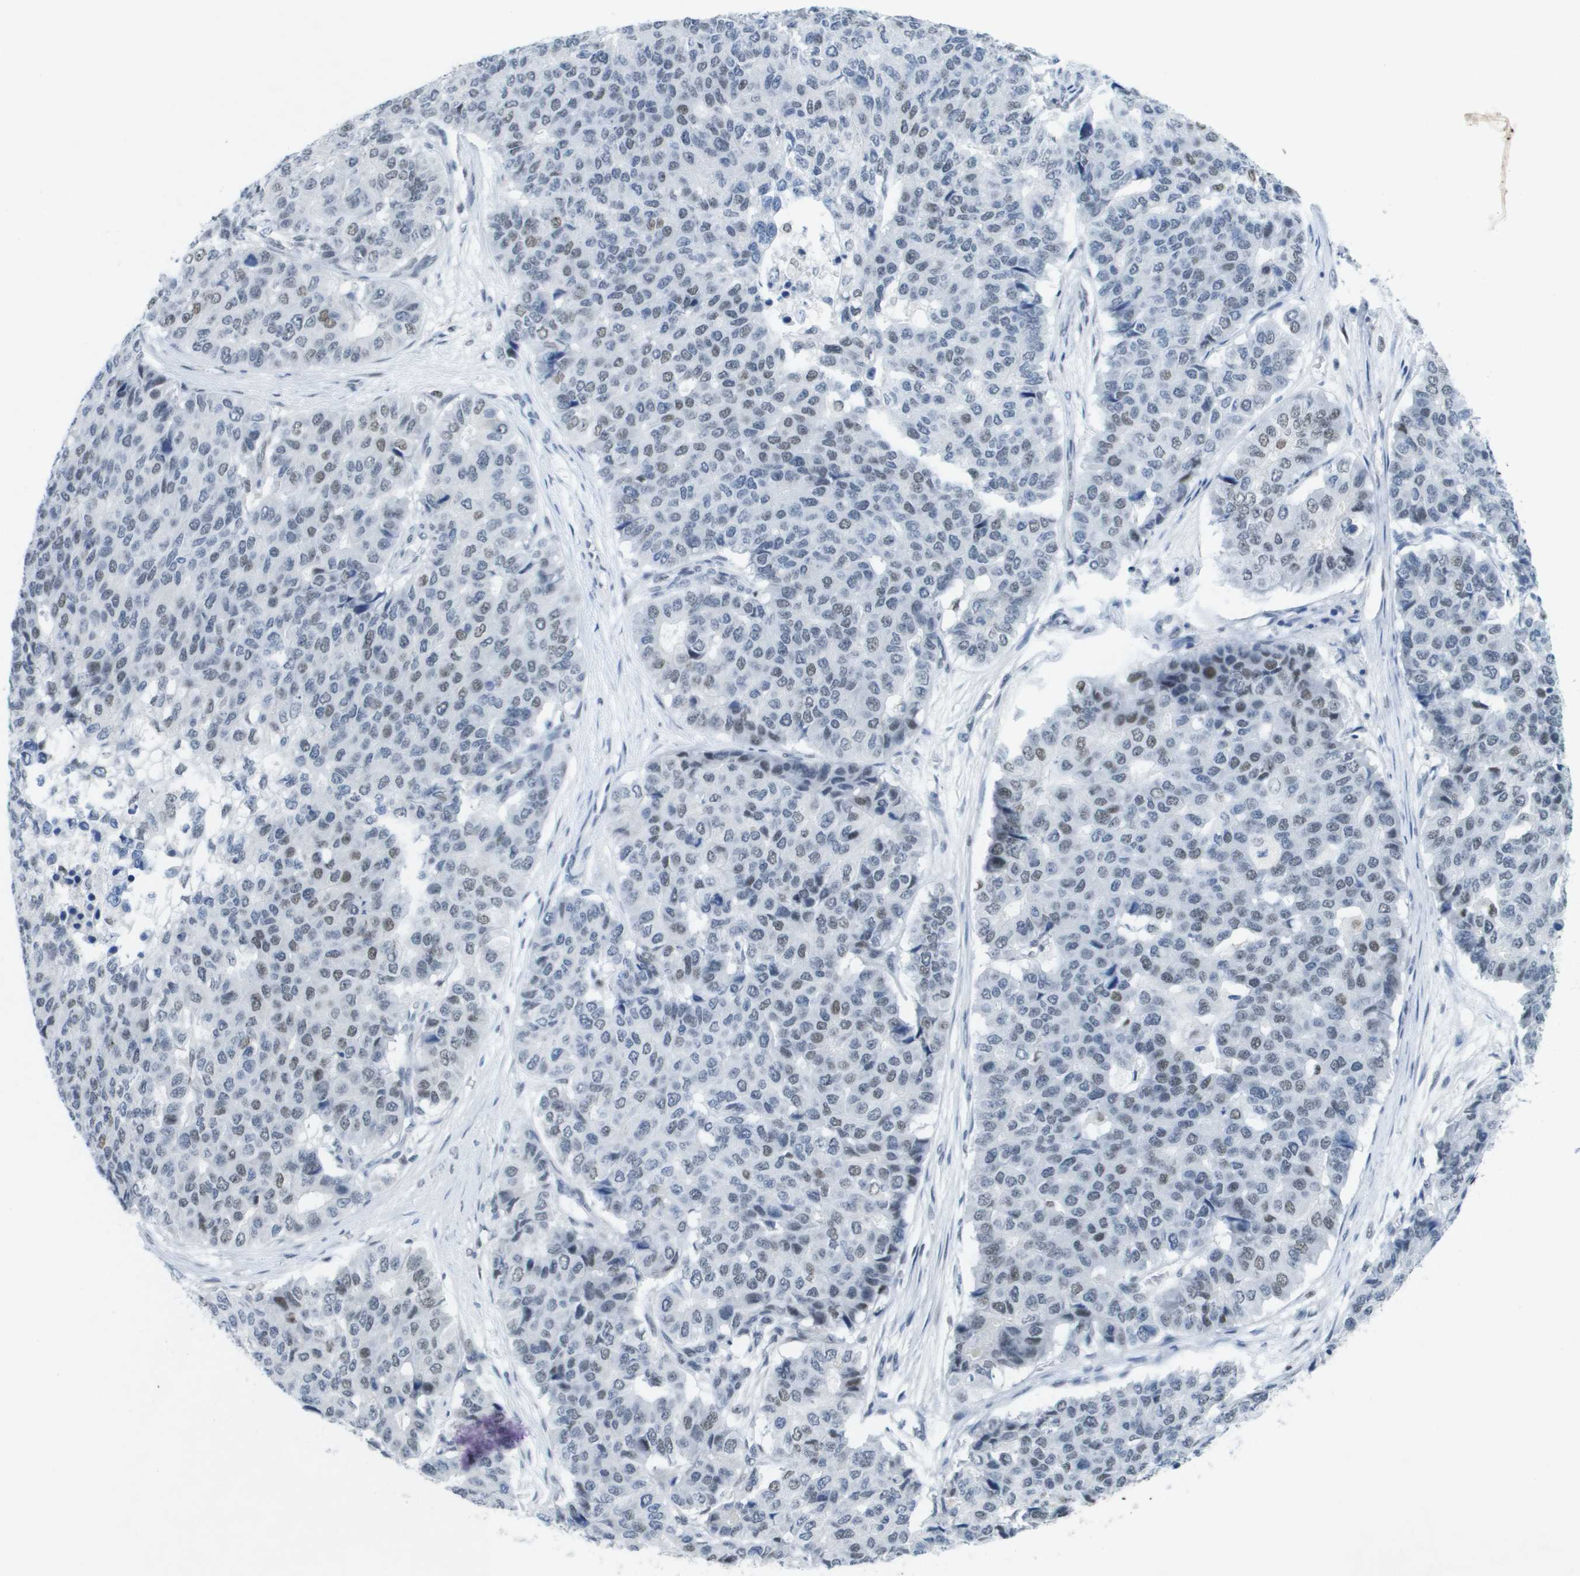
{"staining": {"intensity": "weak", "quantity": "<25%", "location": "nuclear"}, "tissue": "pancreatic cancer", "cell_type": "Tumor cells", "image_type": "cancer", "snomed": [{"axis": "morphology", "description": "Adenocarcinoma, NOS"}, {"axis": "topography", "description": "Pancreas"}], "caption": "The immunohistochemistry (IHC) image has no significant expression in tumor cells of pancreatic adenocarcinoma tissue.", "gene": "TP53RK", "patient": {"sex": "male", "age": 50}}